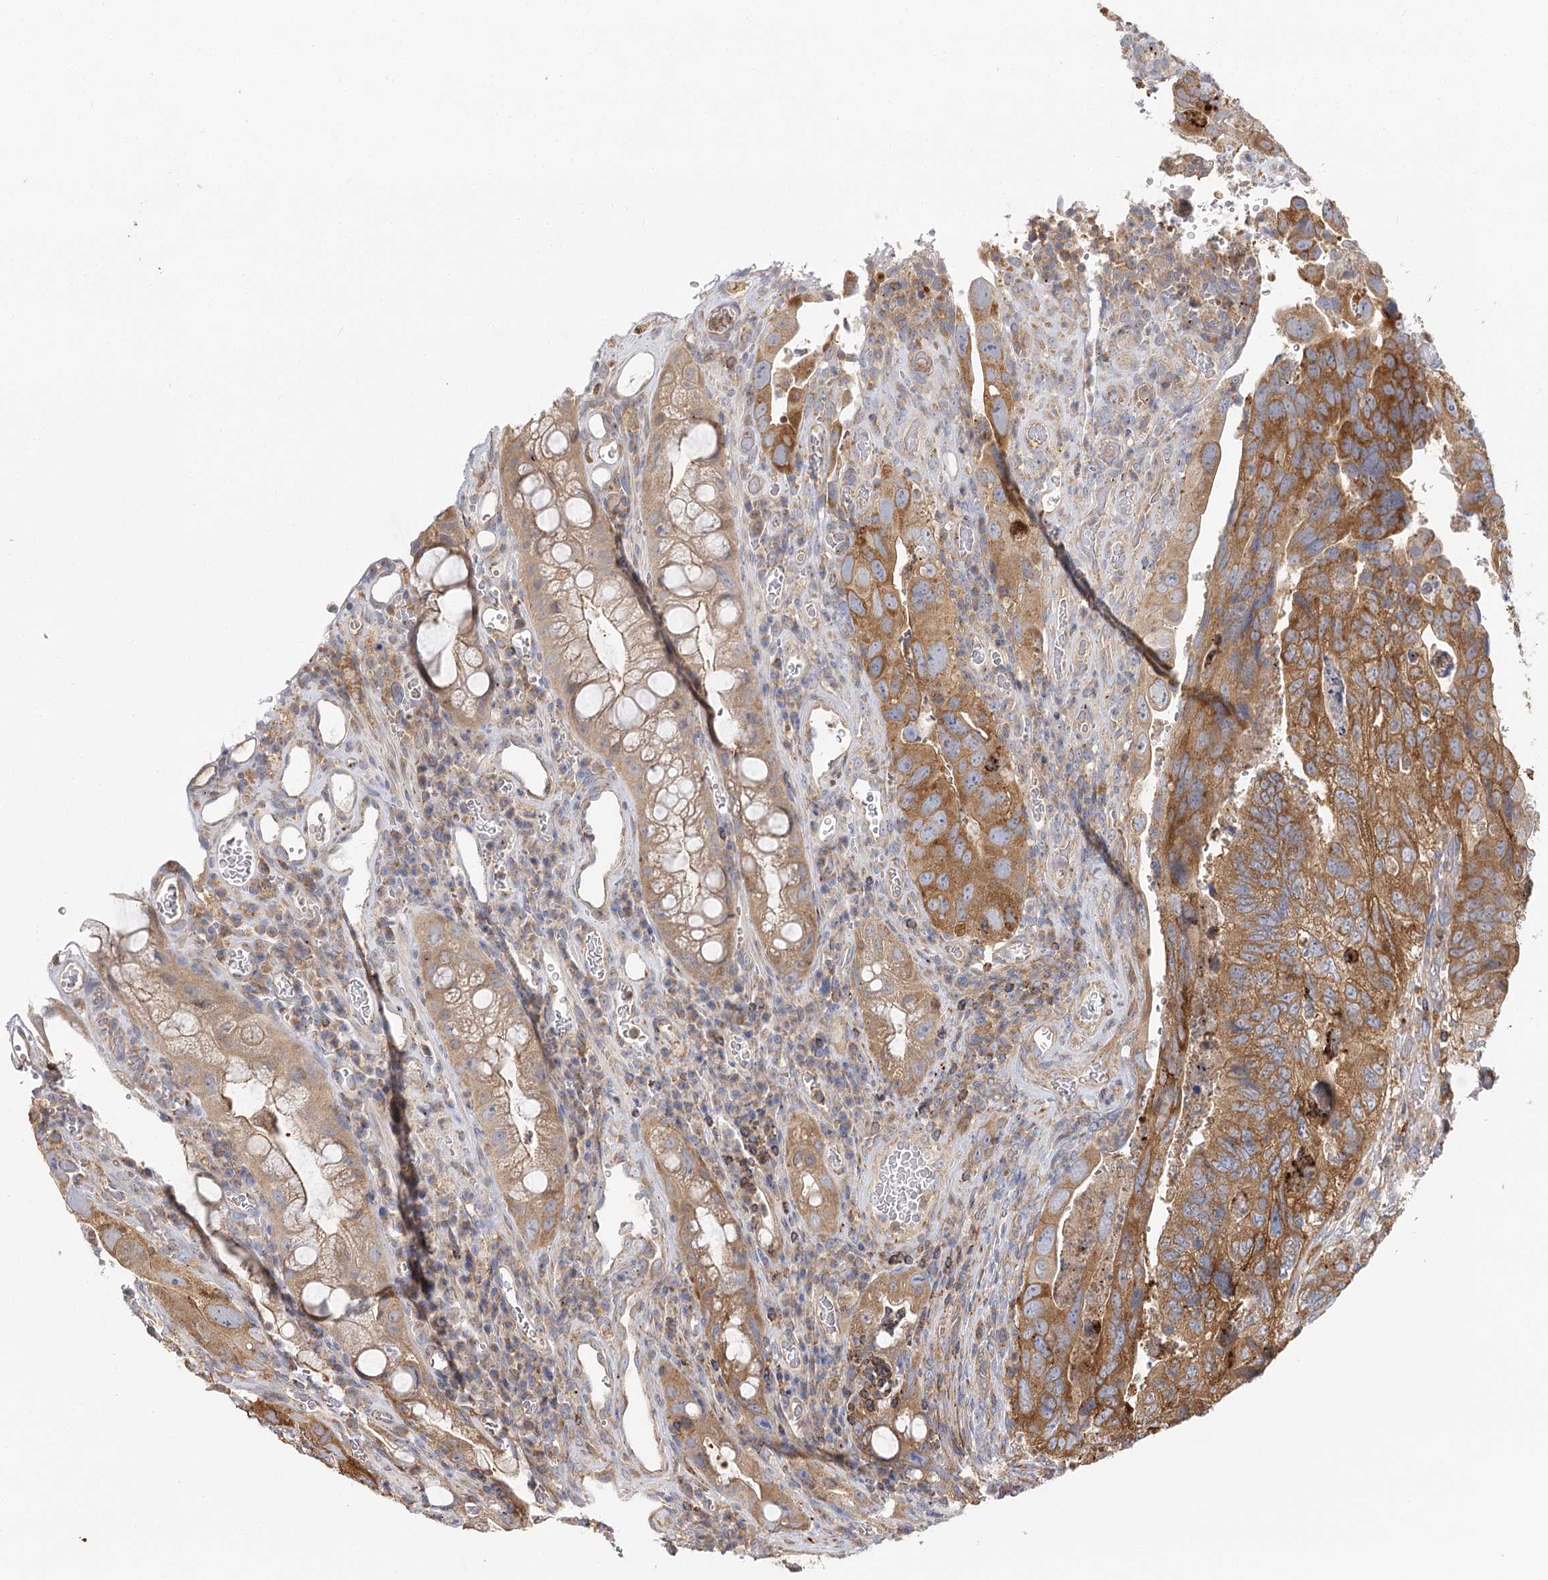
{"staining": {"intensity": "moderate", "quantity": ">75%", "location": "cytoplasmic/membranous"}, "tissue": "colorectal cancer", "cell_type": "Tumor cells", "image_type": "cancer", "snomed": [{"axis": "morphology", "description": "Adenocarcinoma, NOS"}, {"axis": "topography", "description": "Rectum"}], "caption": "Immunohistochemical staining of human adenocarcinoma (colorectal) reveals medium levels of moderate cytoplasmic/membranous expression in about >75% of tumor cells.", "gene": "SEC24B", "patient": {"sex": "male", "age": 63}}